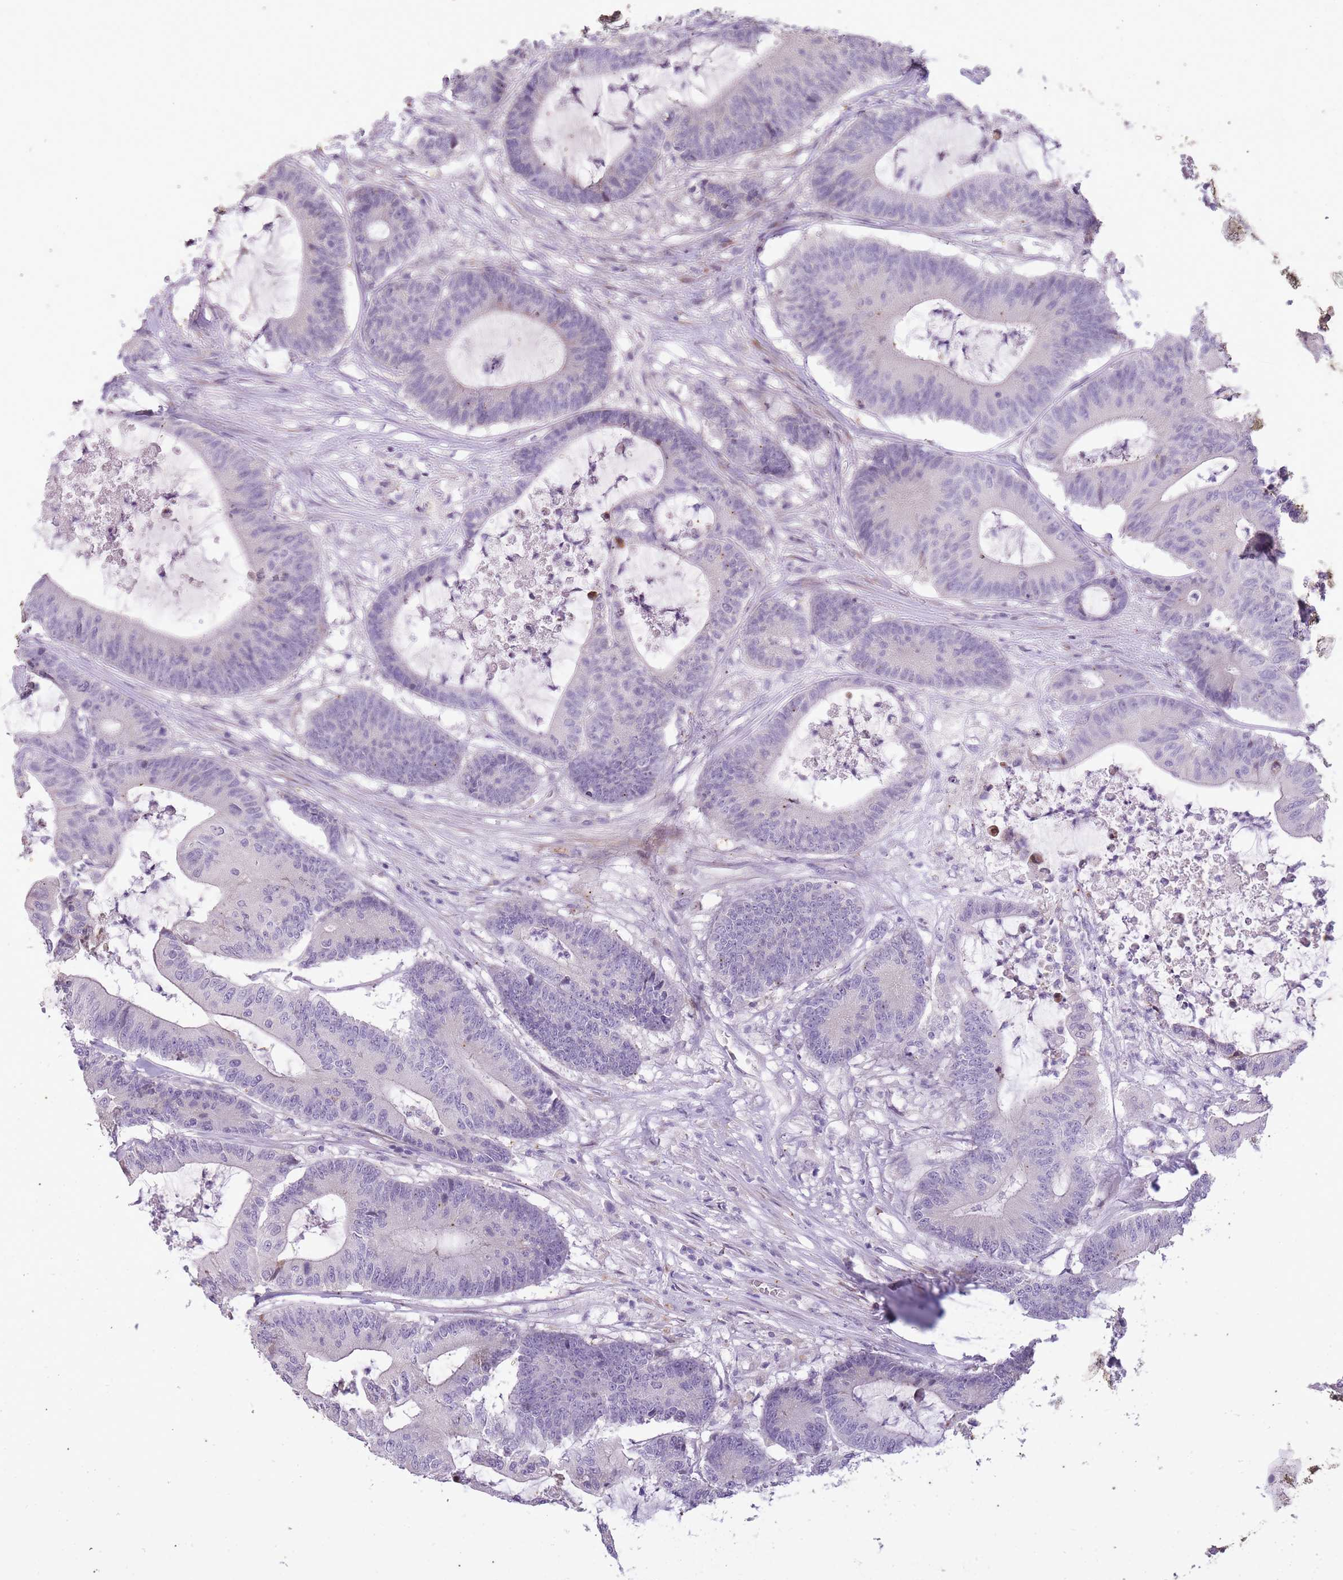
{"staining": {"intensity": "negative", "quantity": "none", "location": "none"}, "tissue": "colorectal cancer", "cell_type": "Tumor cells", "image_type": "cancer", "snomed": [{"axis": "morphology", "description": "Adenocarcinoma, NOS"}, {"axis": "topography", "description": "Colon"}], "caption": "An IHC histopathology image of adenocarcinoma (colorectal) is shown. There is no staining in tumor cells of adenocarcinoma (colorectal).", "gene": "CNTNAP3", "patient": {"sex": "female", "age": 84}}